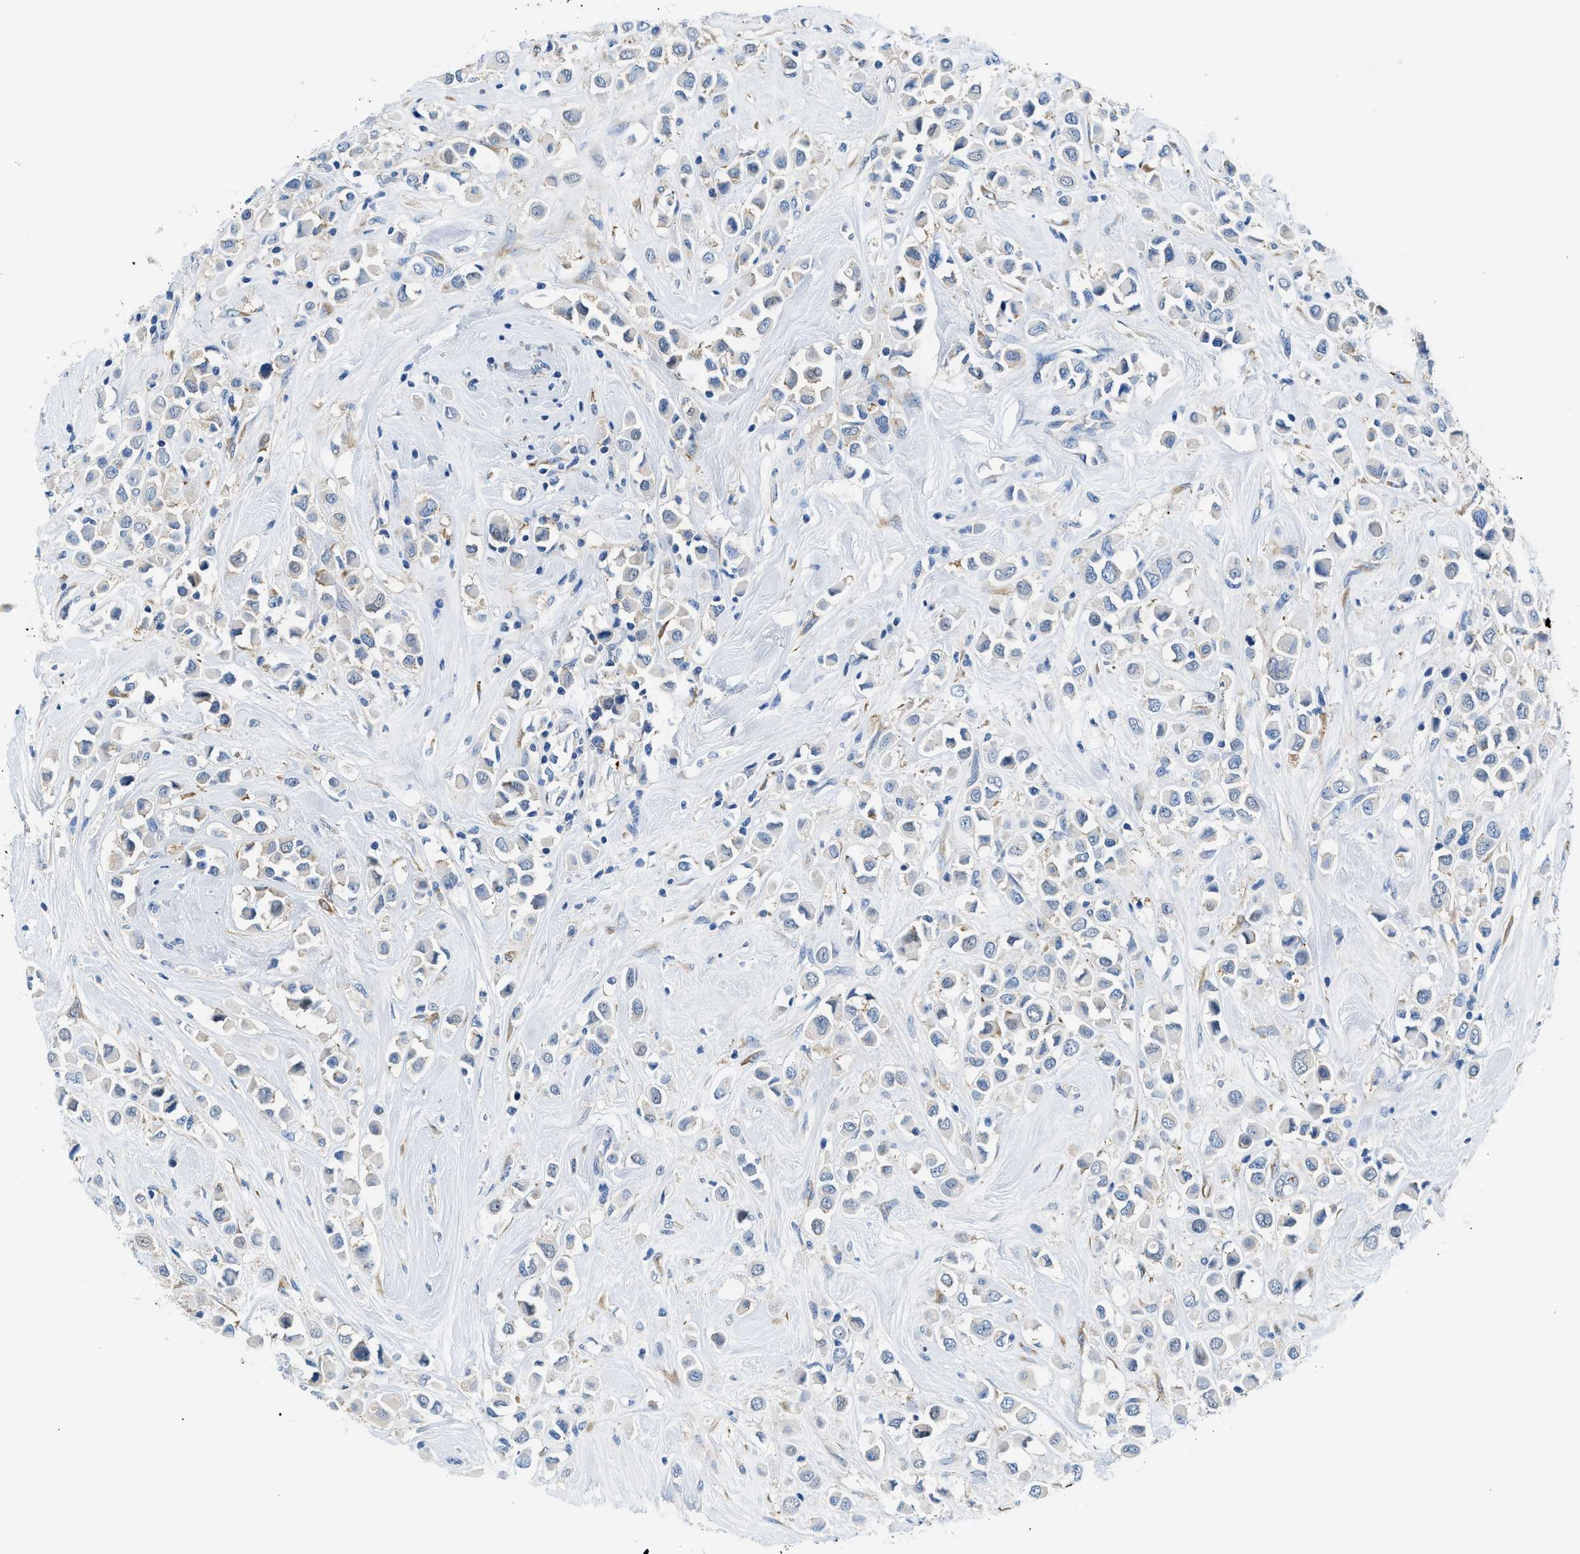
{"staining": {"intensity": "negative", "quantity": "none", "location": "none"}, "tissue": "breast cancer", "cell_type": "Tumor cells", "image_type": "cancer", "snomed": [{"axis": "morphology", "description": "Duct carcinoma"}, {"axis": "topography", "description": "Breast"}], "caption": "Immunohistochemistry (IHC) of intraductal carcinoma (breast) displays no positivity in tumor cells. (DAB (3,3'-diaminobenzidine) immunohistochemistry, high magnification).", "gene": "BNC2", "patient": {"sex": "female", "age": 61}}